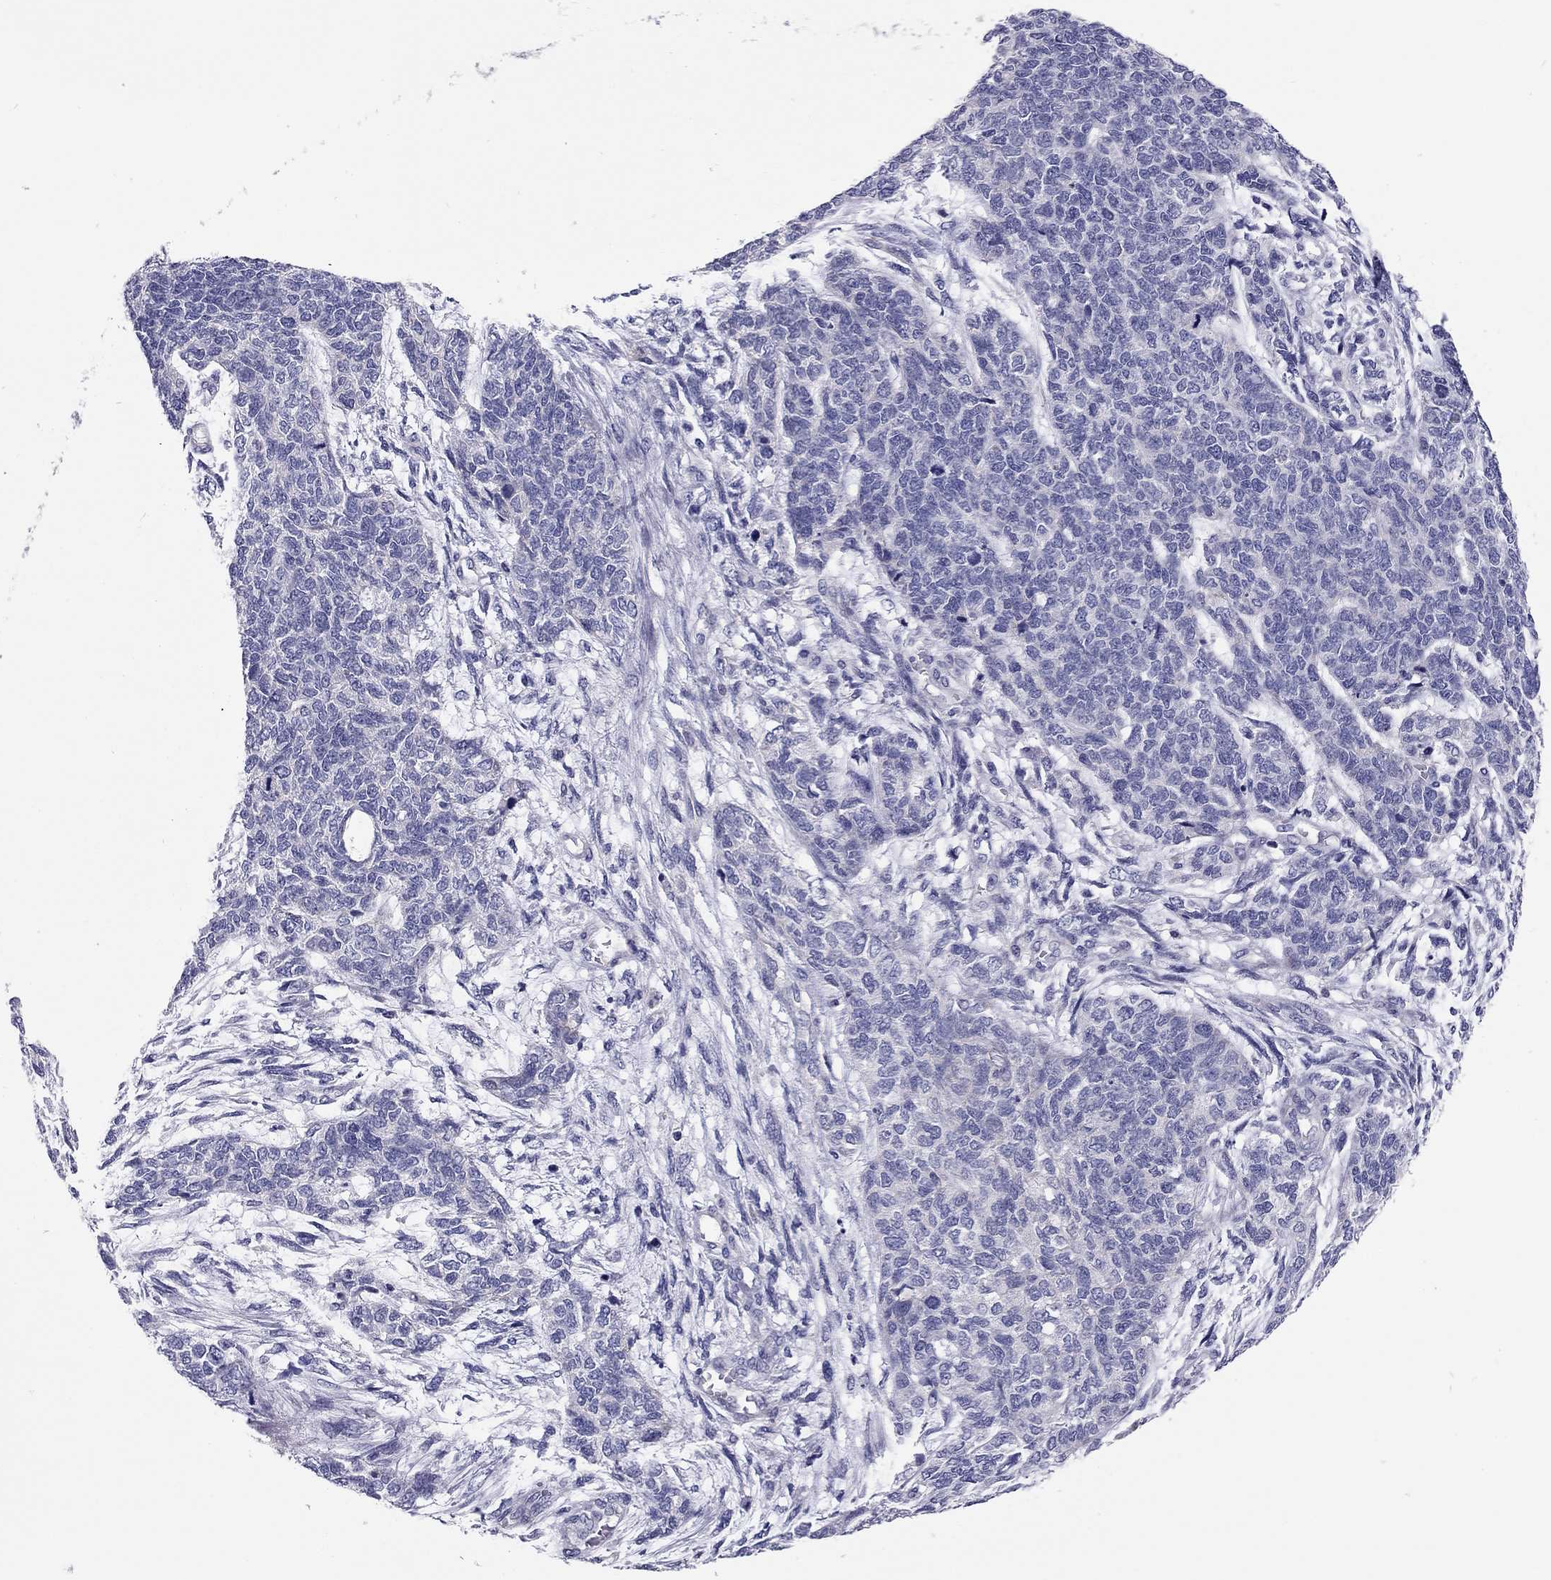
{"staining": {"intensity": "negative", "quantity": "none", "location": "none"}, "tissue": "cervical cancer", "cell_type": "Tumor cells", "image_type": "cancer", "snomed": [{"axis": "morphology", "description": "Squamous cell carcinoma, NOS"}, {"axis": "topography", "description": "Cervix"}], "caption": "Tumor cells are negative for protein expression in human cervical squamous cell carcinoma.", "gene": "SCARB1", "patient": {"sex": "female", "age": 63}}